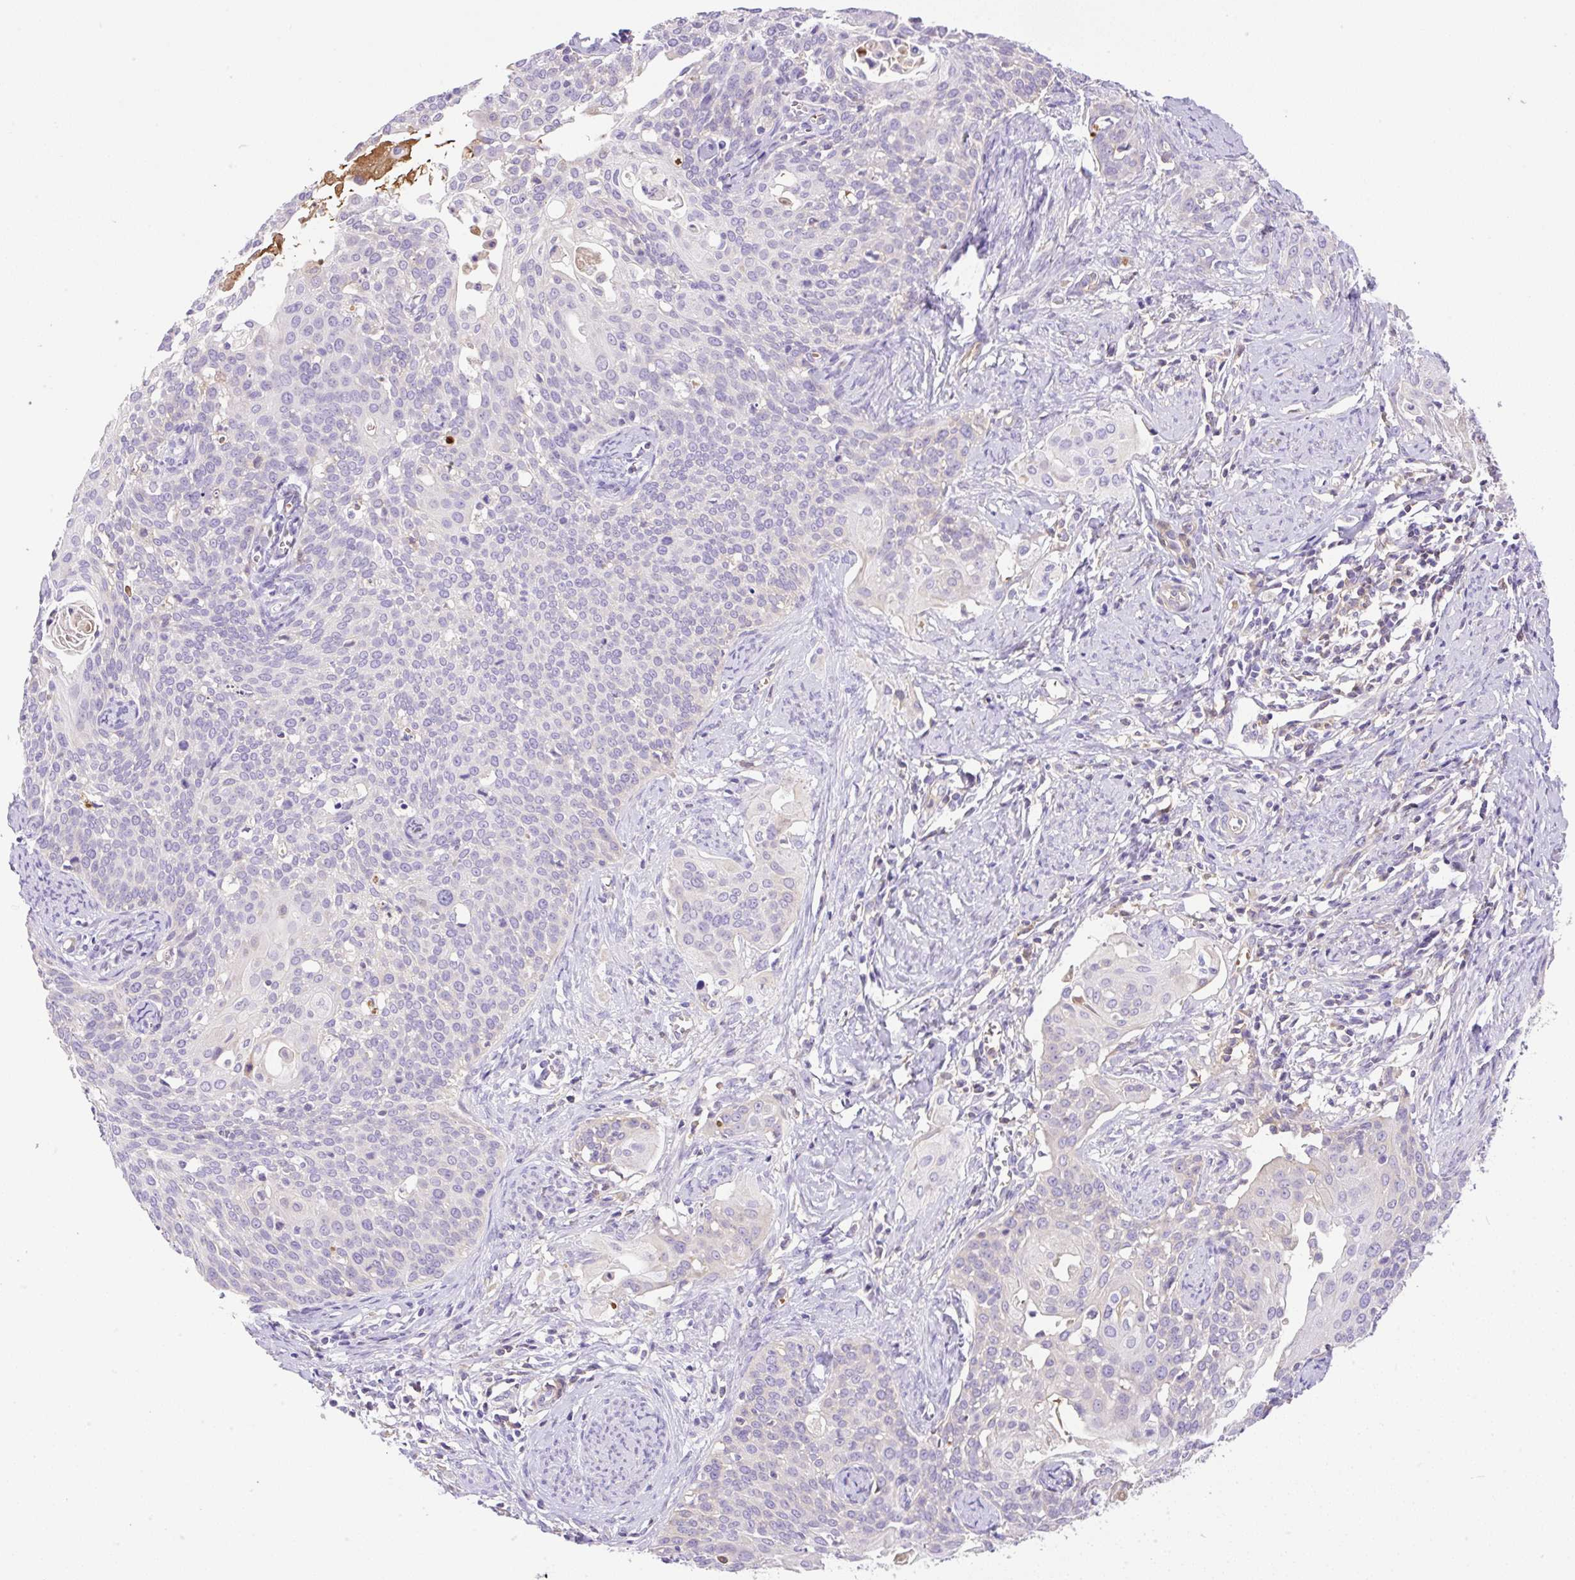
{"staining": {"intensity": "negative", "quantity": "none", "location": "none"}, "tissue": "cervical cancer", "cell_type": "Tumor cells", "image_type": "cancer", "snomed": [{"axis": "morphology", "description": "Squamous cell carcinoma, NOS"}, {"axis": "topography", "description": "Cervix"}], "caption": "Immunohistochemistry photomicrograph of neoplastic tissue: human cervical cancer (squamous cell carcinoma) stained with DAB exhibits no significant protein staining in tumor cells.", "gene": "TDRD15", "patient": {"sex": "female", "age": 44}}